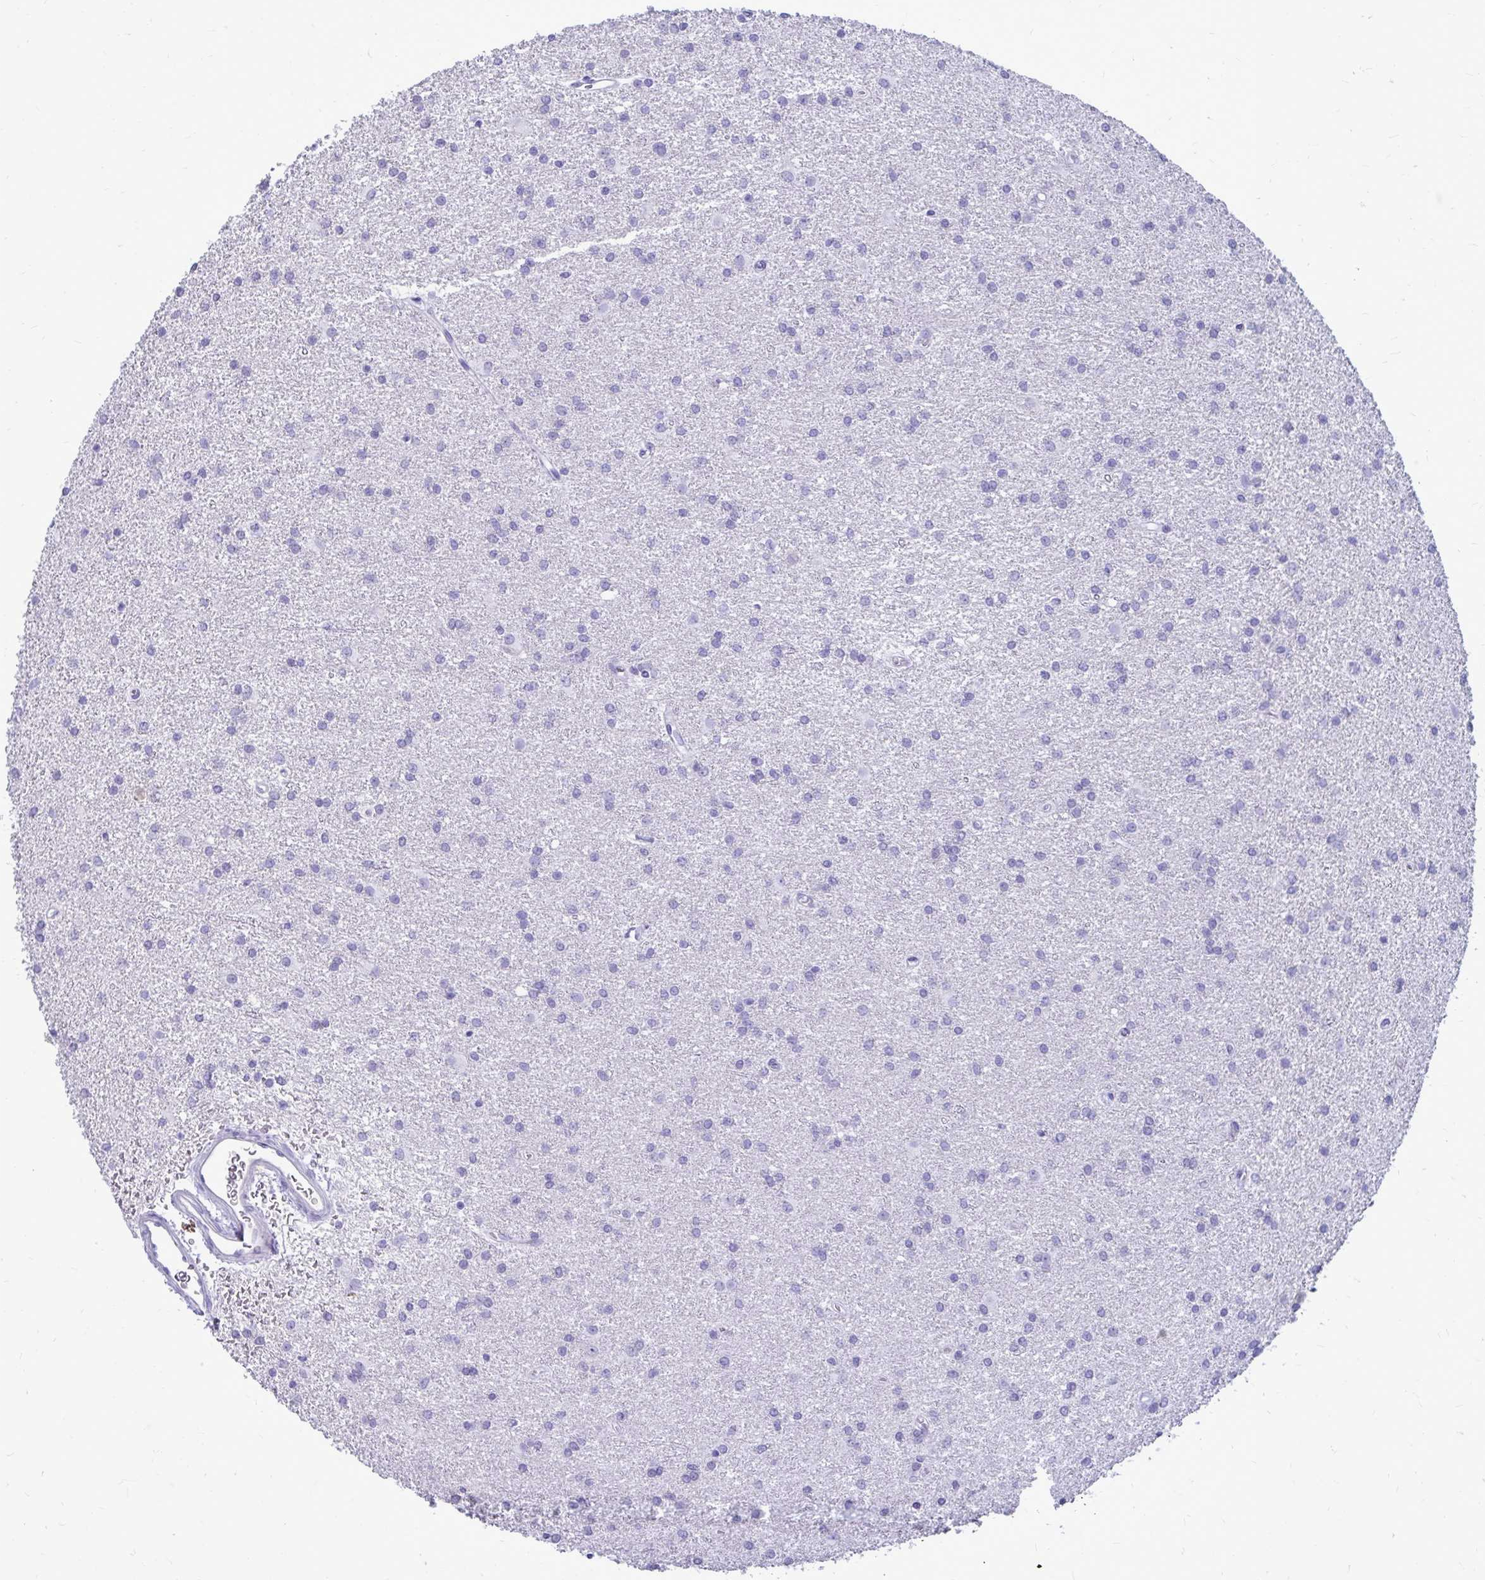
{"staining": {"intensity": "negative", "quantity": "none", "location": "none"}, "tissue": "glioma", "cell_type": "Tumor cells", "image_type": "cancer", "snomed": [{"axis": "morphology", "description": "Glioma, malignant, High grade"}, {"axis": "topography", "description": "Brain"}], "caption": "A histopathology image of human malignant glioma (high-grade) is negative for staining in tumor cells.", "gene": "NANOGNB", "patient": {"sex": "female", "age": 50}}